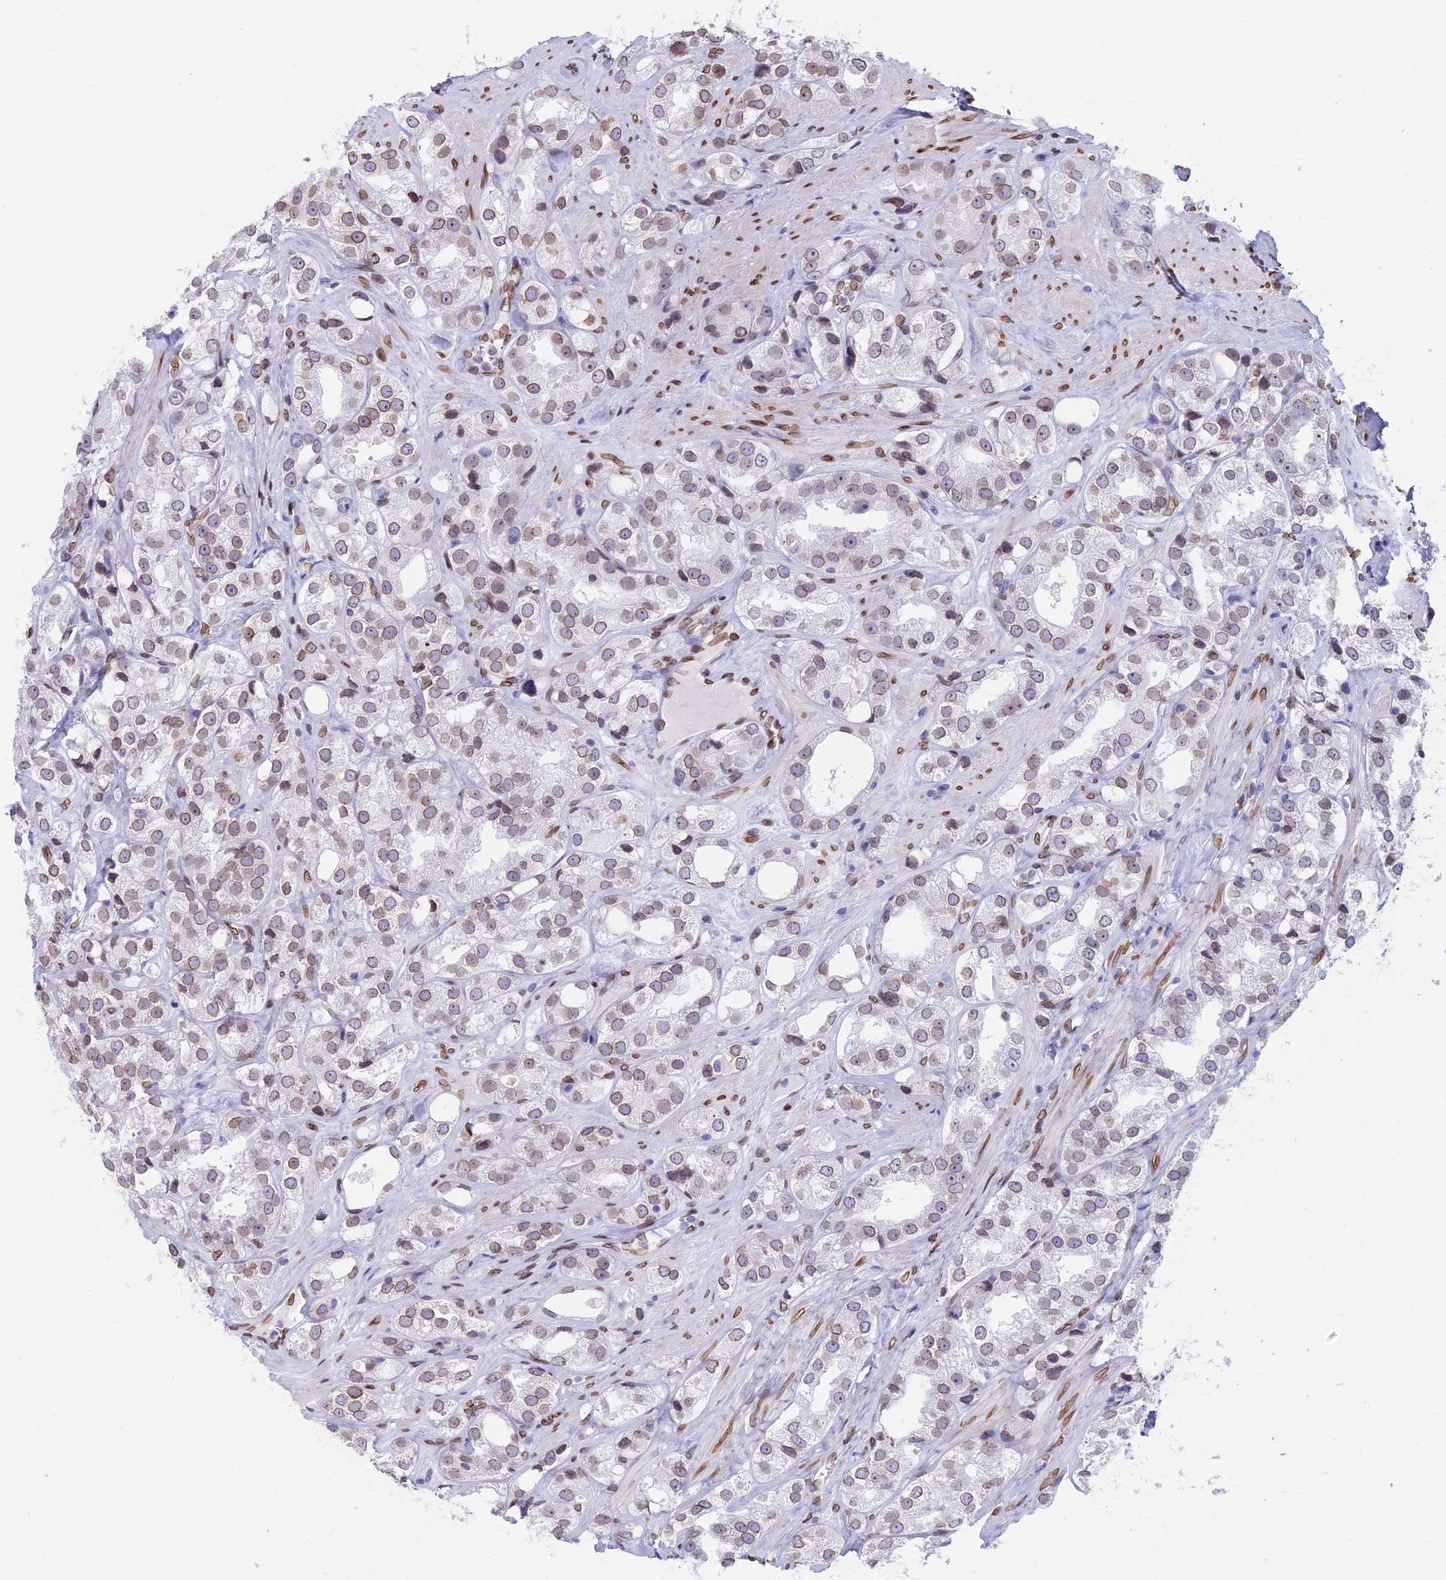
{"staining": {"intensity": "weak", "quantity": ">75%", "location": "cytoplasmic/membranous,nuclear"}, "tissue": "prostate cancer", "cell_type": "Tumor cells", "image_type": "cancer", "snomed": [{"axis": "morphology", "description": "Adenocarcinoma, NOS"}, {"axis": "topography", "description": "Prostate"}], "caption": "Immunohistochemical staining of human prostate cancer (adenocarcinoma) reveals low levels of weak cytoplasmic/membranous and nuclear expression in about >75% of tumor cells. (IHC, brightfield microscopy, high magnification).", "gene": "TMPRSS7", "patient": {"sex": "male", "age": 79}}